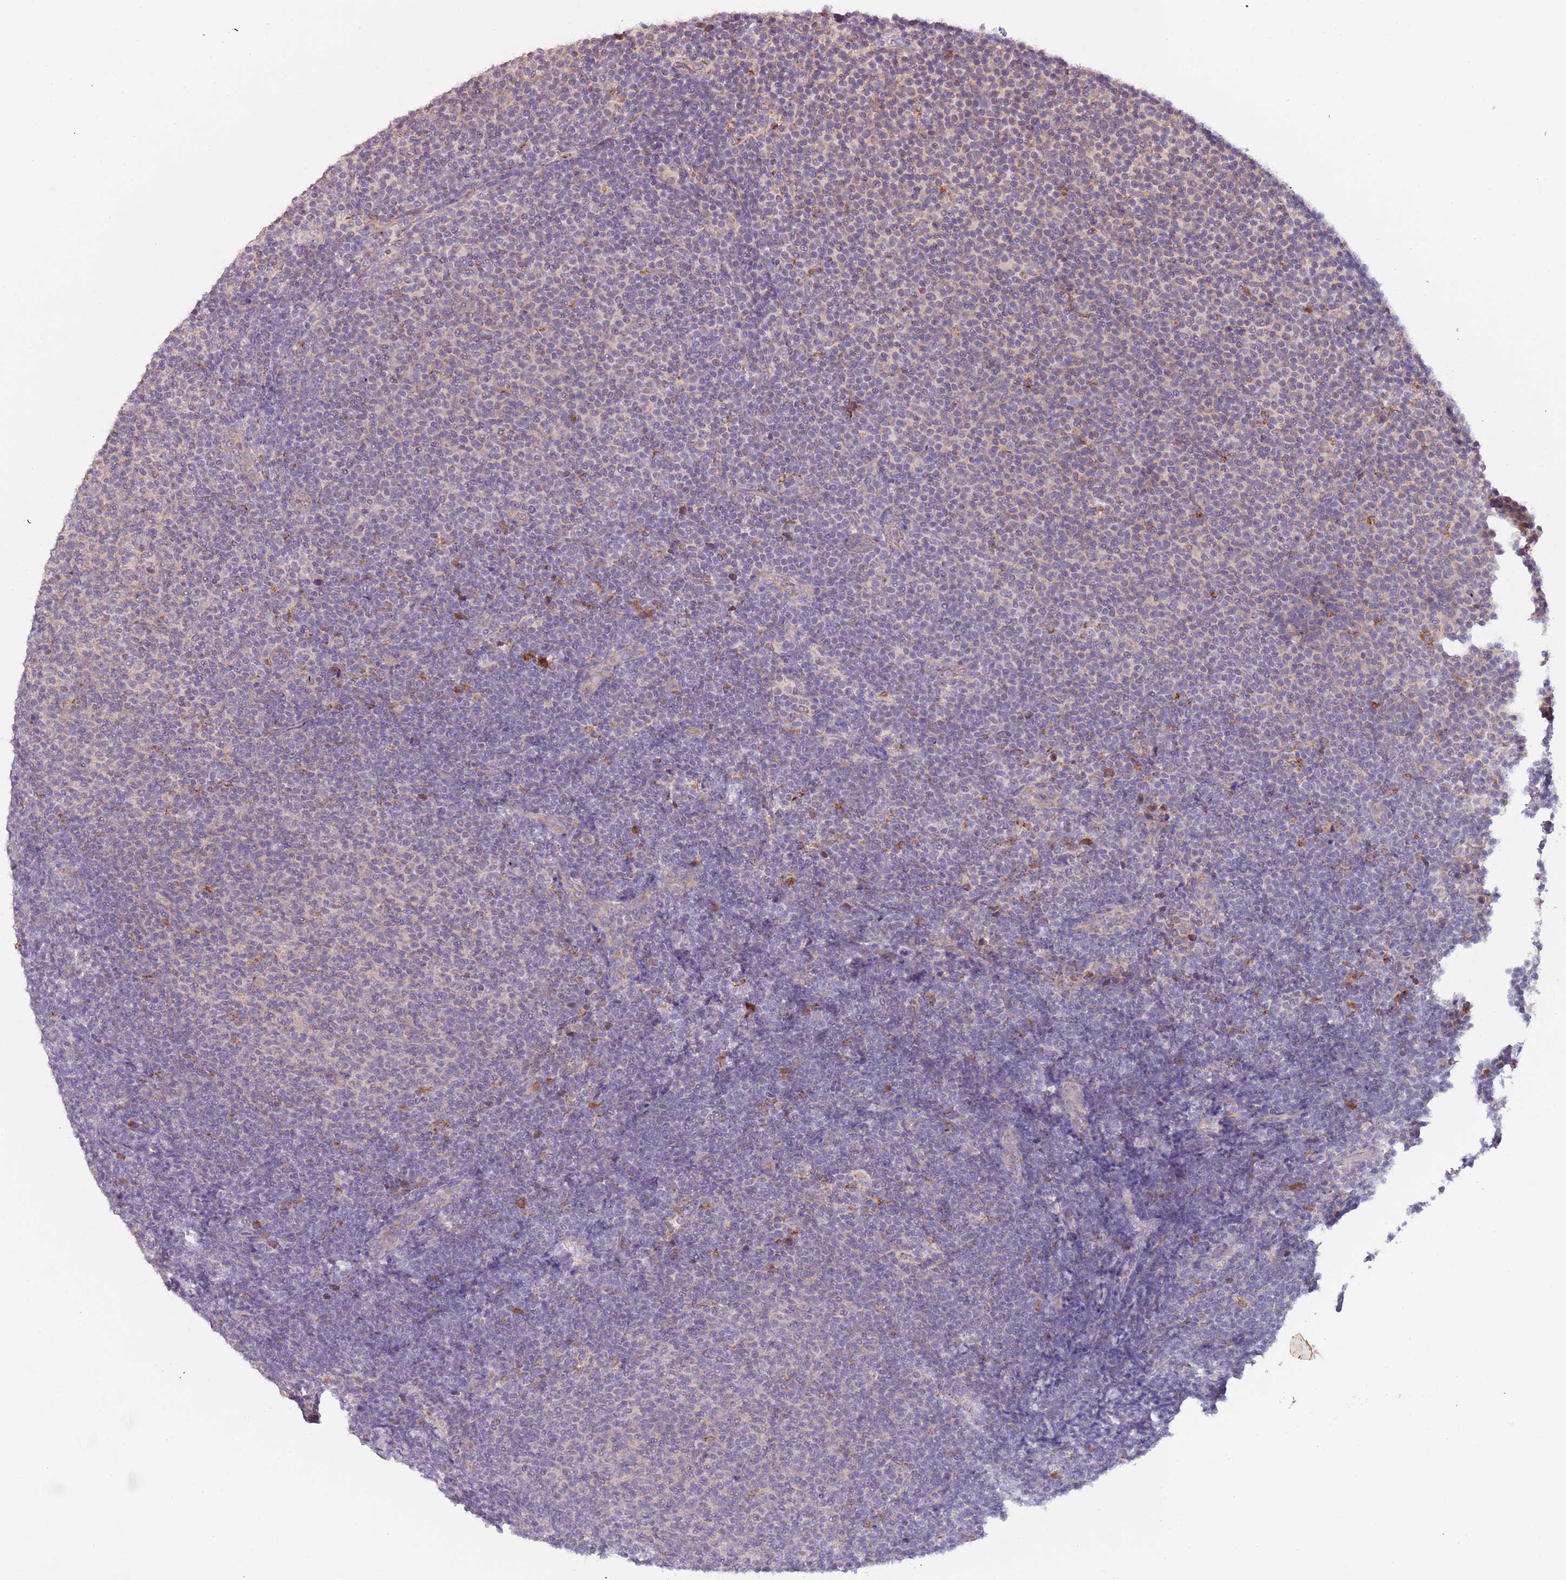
{"staining": {"intensity": "negative", "quantity": "none", "location": "none"}, "tissue": "lymphoma", "cell_type": "Tumor cells", "image_type": "cancer", "snomed": [{"axis": "morphology", "description": "Malignant lymphoma, non-Hodgkin's type, Low grade"}, {"axis": "topography", "description": "Lymph node"}], "caption": "Protein analysis of lymphoma displays no significant staining in tumor cells. (Stains: DAB immunohistochemistry (IHC) with hematoxylin counter stain, Microscopy: brightfield microscopy at high magnification).", "gene": "FECH", "patient": {"sex": "male", "age": 66}}